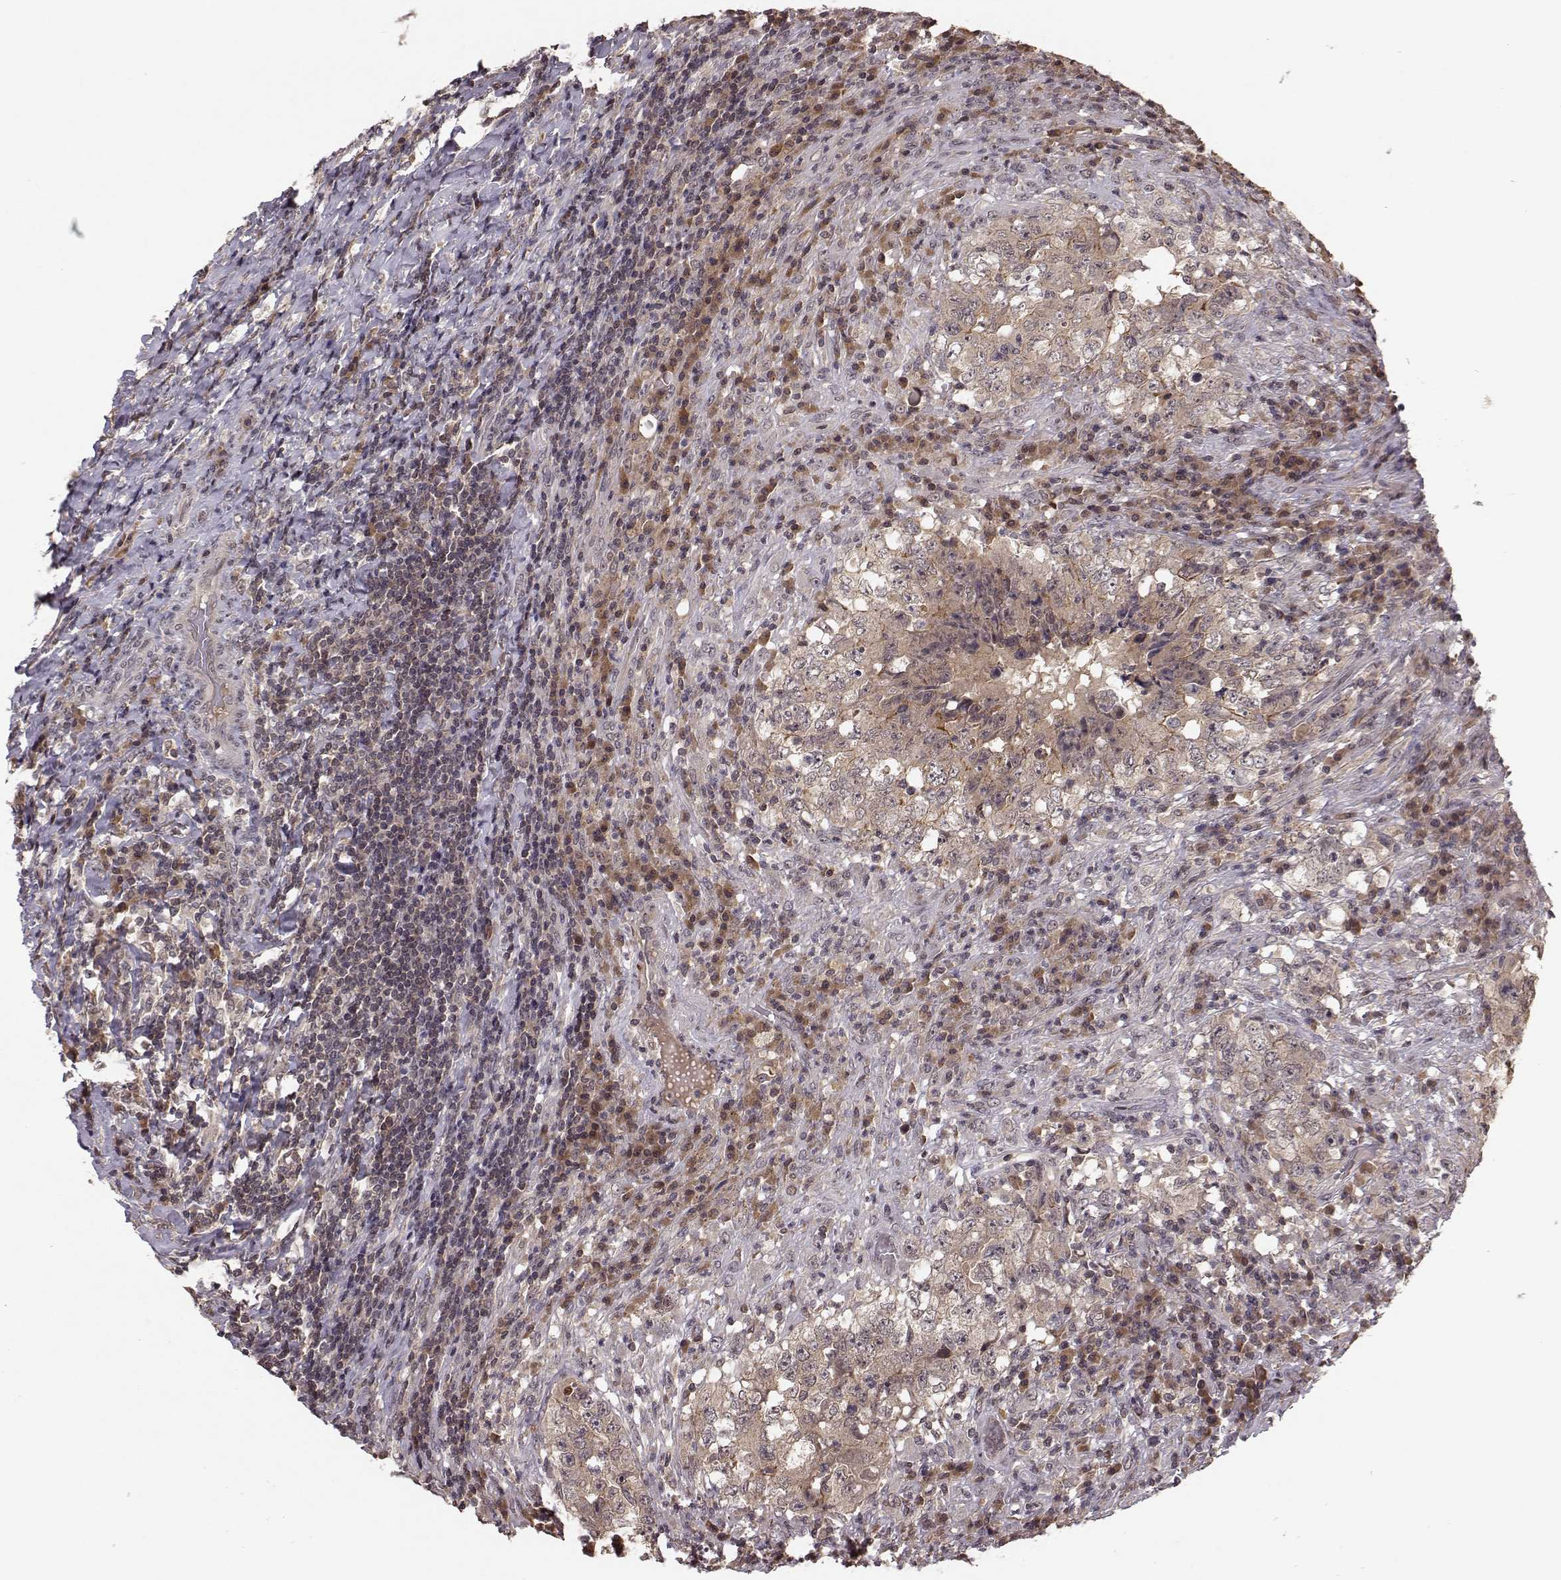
{"staining": {"intensity": "moderate", "quantity": "<25%", "location": "cytoplasmic/membranous"}, "tissue": "testis cancer", "cell_type": "Tumor cells", "image_type": "cancer", "snomed": [{"axis": "morphology", "description": "Necrosis, NOS"}, {"axis": "morphology", "description": "Carcinoma, Embryonal, NOS"}, {"axis": "topography", "description": "Testis"}], "caption": "IHC of testis cancer (embryonal carcinoma) demonstrates low levels of moderate cytoplasmic/membranous positivity in approximately <25% of tumor cells. Immunohistochemistry (ihc) stains the protein of interest in brown and the nuclei are stained blue.", "gene": "PLEKHG3", "patient": {"sex": "male", "age": 19}}